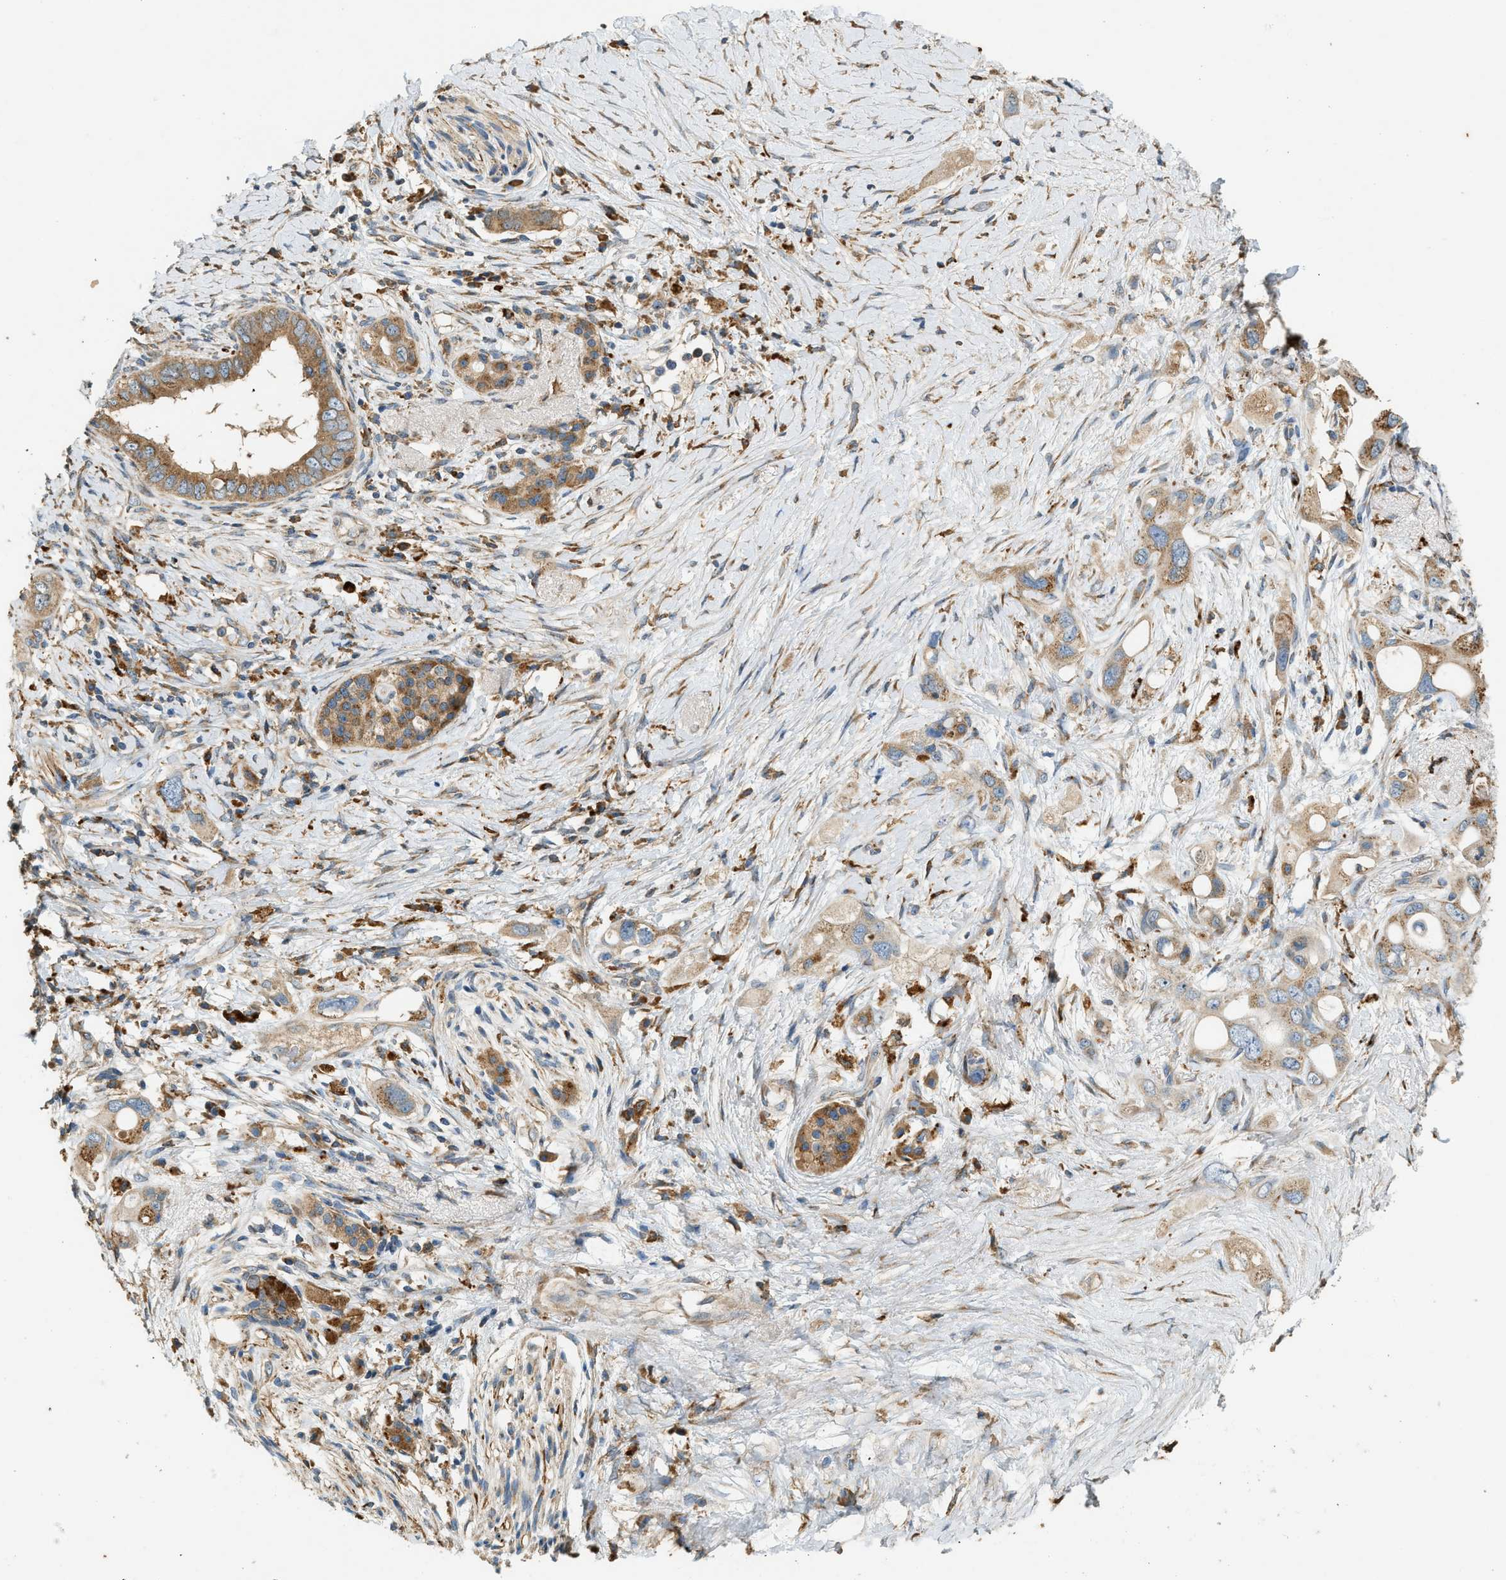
{"staining": {"intensity": "moderate", "quantity": ">75%", "location": "cytoplasmic/membranous"}, "tissue": "pancreatic cancer", "cell_type": "Tumor cells", "image_type": "cancer", "snomed": [{"axis": "morphology", "description": "Adenocarcinoma, NOS"}, {"axis": "topography", "description": "Pancreas"}], "caption": "IHC of adenocarcinoma (pancreatic) exhibits medium levels of moderate cytoplasmic/membranous positivity in approximately >75% of tumor cells.", "gene": "CTSB", "patient": {"sex": "female", "age": 56}}